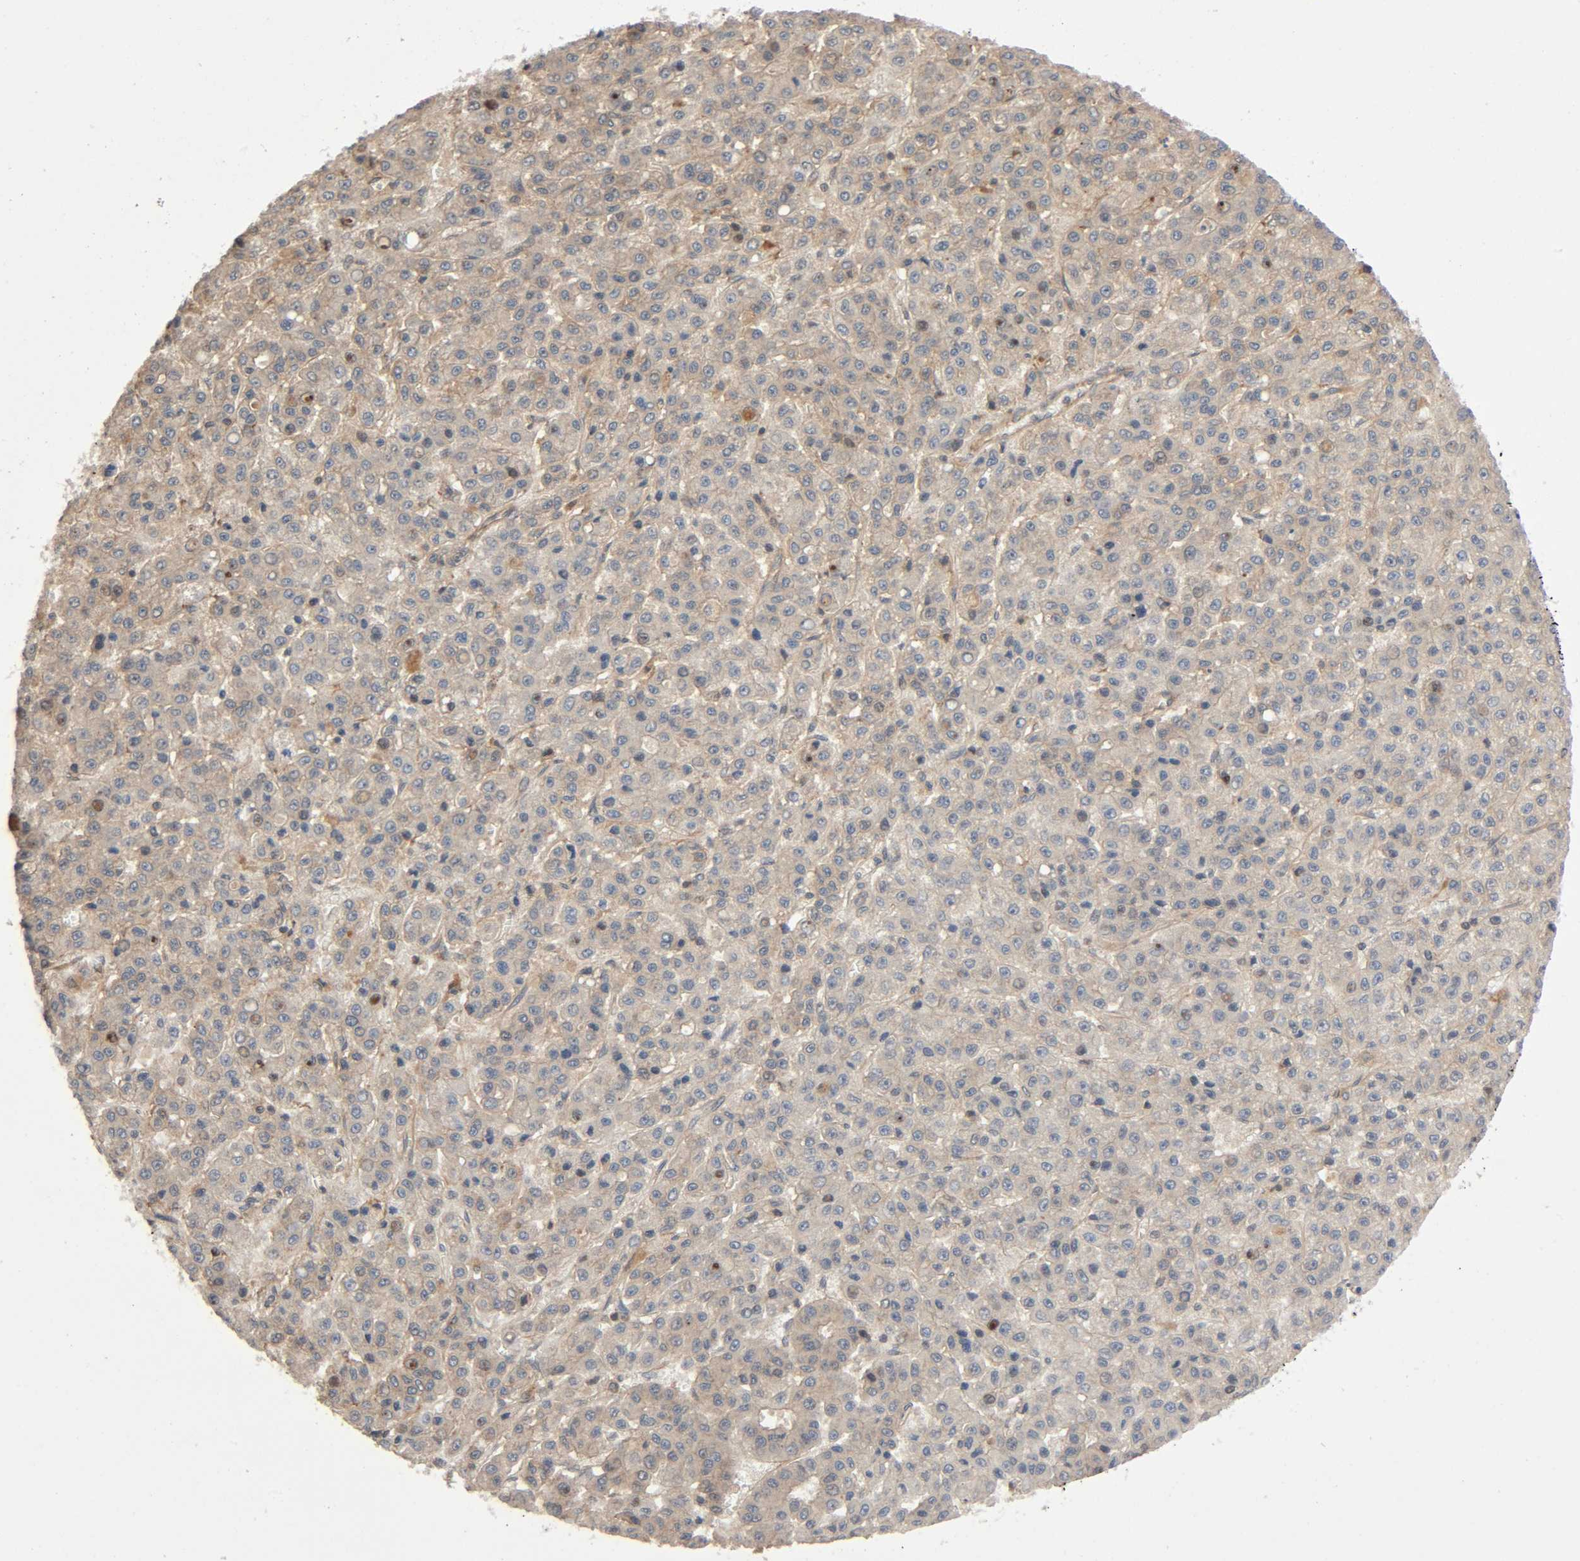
{"staining": {"intensity": "weak", "quantity": ">75%", "location": "cytoplasmic/membranous"}, "tissue": "liver cancer", "cell_type": "Tumor cells", "image_type": "cancer", "snomed": [{"axis": "morphology", "description": "Carcinoma, Hepatocellular, NOS"}, {"axis": "topography", "description": "Liver"}], "caption": "Liver hepatocellular carcinoma stained with a brown dye displays weak cytoplasmic/membranous positive staining in approximately >75% of tumor cells.", "gene": "PPP2R1B", "patient": {"sex": "male", "age": 70}}